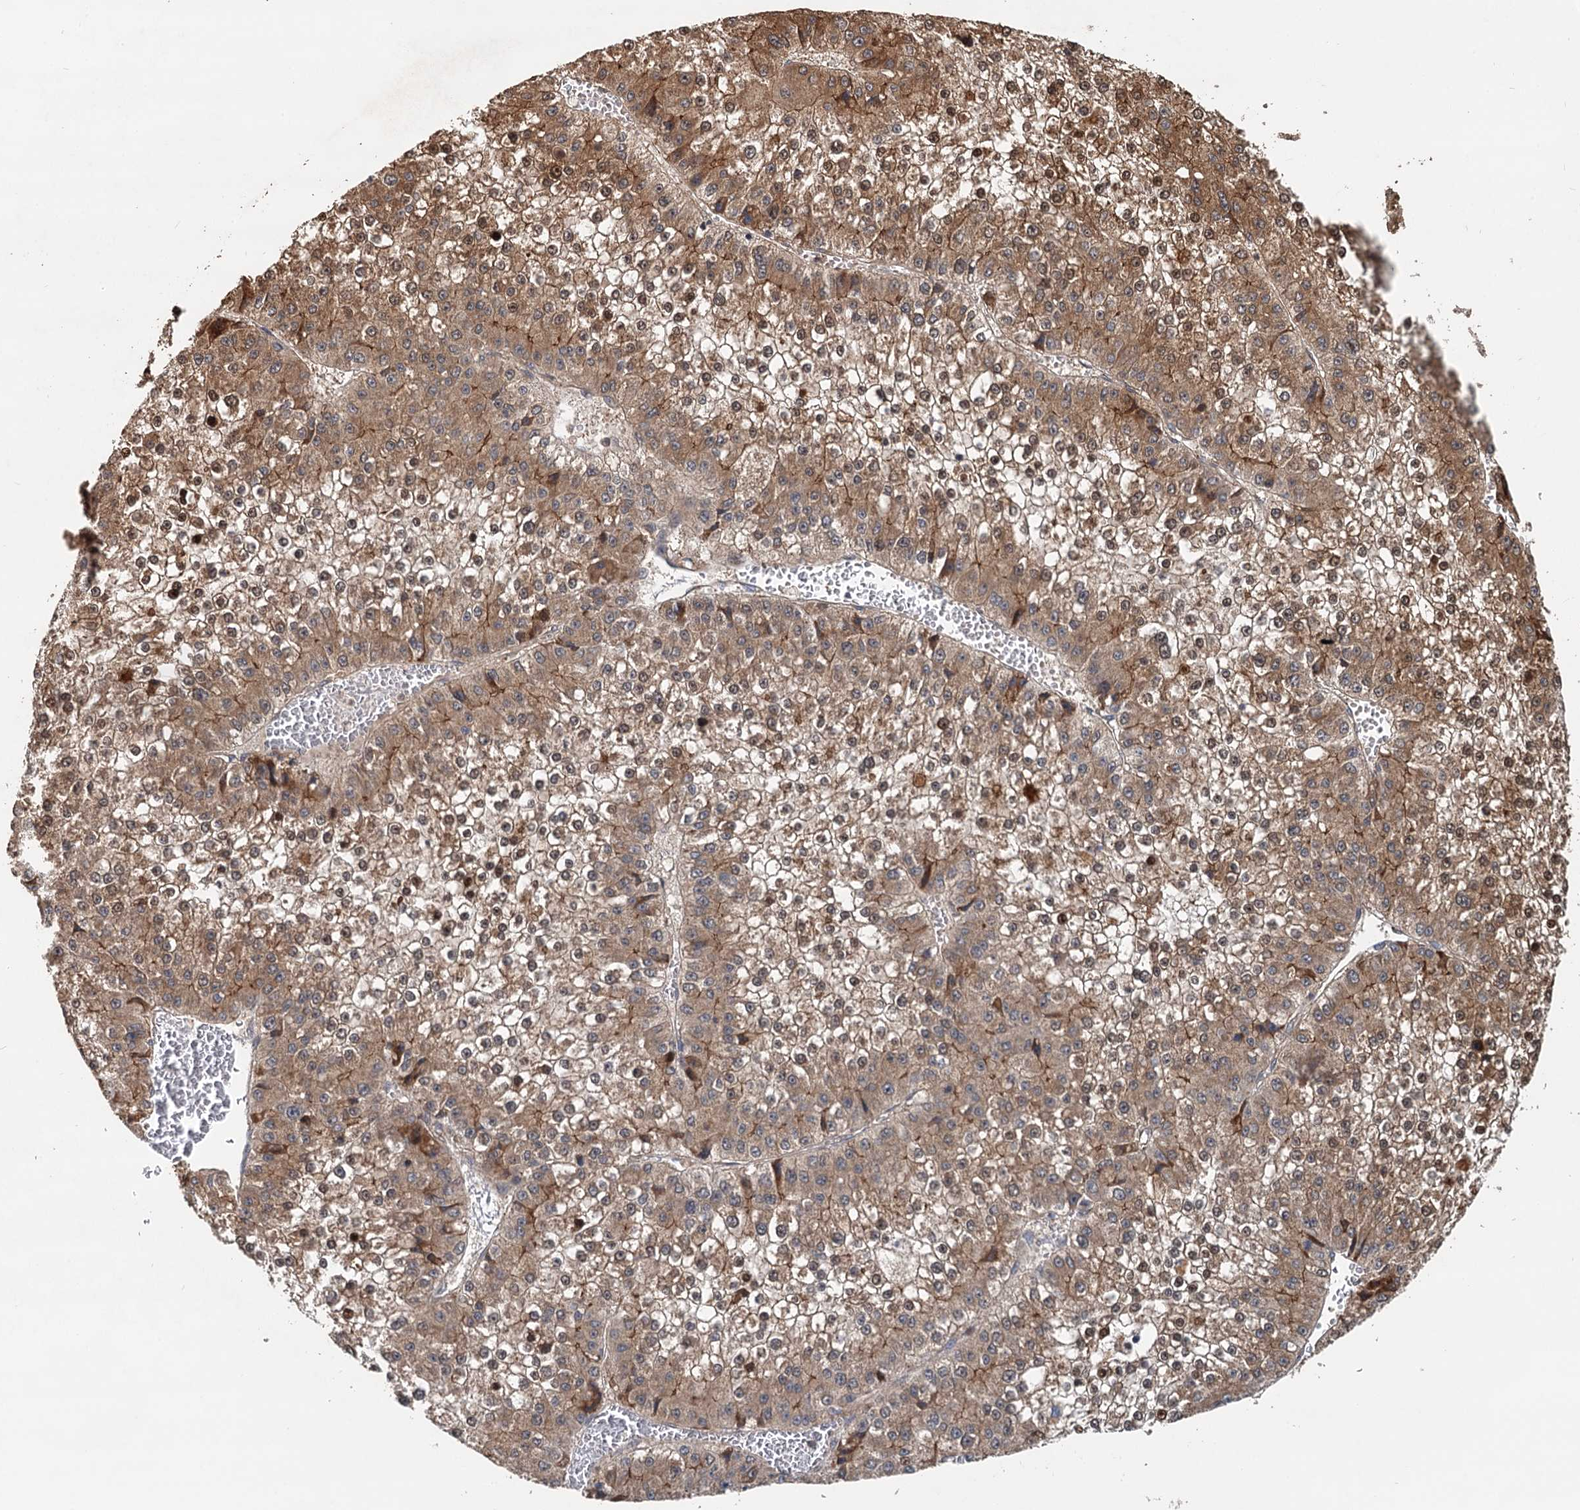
{"staining": {"intensity": "moderate", "quantity": ">75%", "location": "cytoplasmic/membranous"}, "tissue": "liver cancer", "cell_type": "Tumor cells", "image_type": "cancer", "snomed": [{"axis": "morphology", "description": "Carcinoma, Hepatocellular, NOS"}, {"axis": "topography", "description": "Liver"}], "caption": "A brown stain labels moderate cytoplasmic/membranous staining of a protein in human hepatocellular carcinoma (liver) tumor cells. (DAB (3,3'-diaminobenzidine) IHC, brown staining for protein, blue staining for nuclei).", "gene": "LRRK2", "patient": {"sex": "female", "age": 73}}